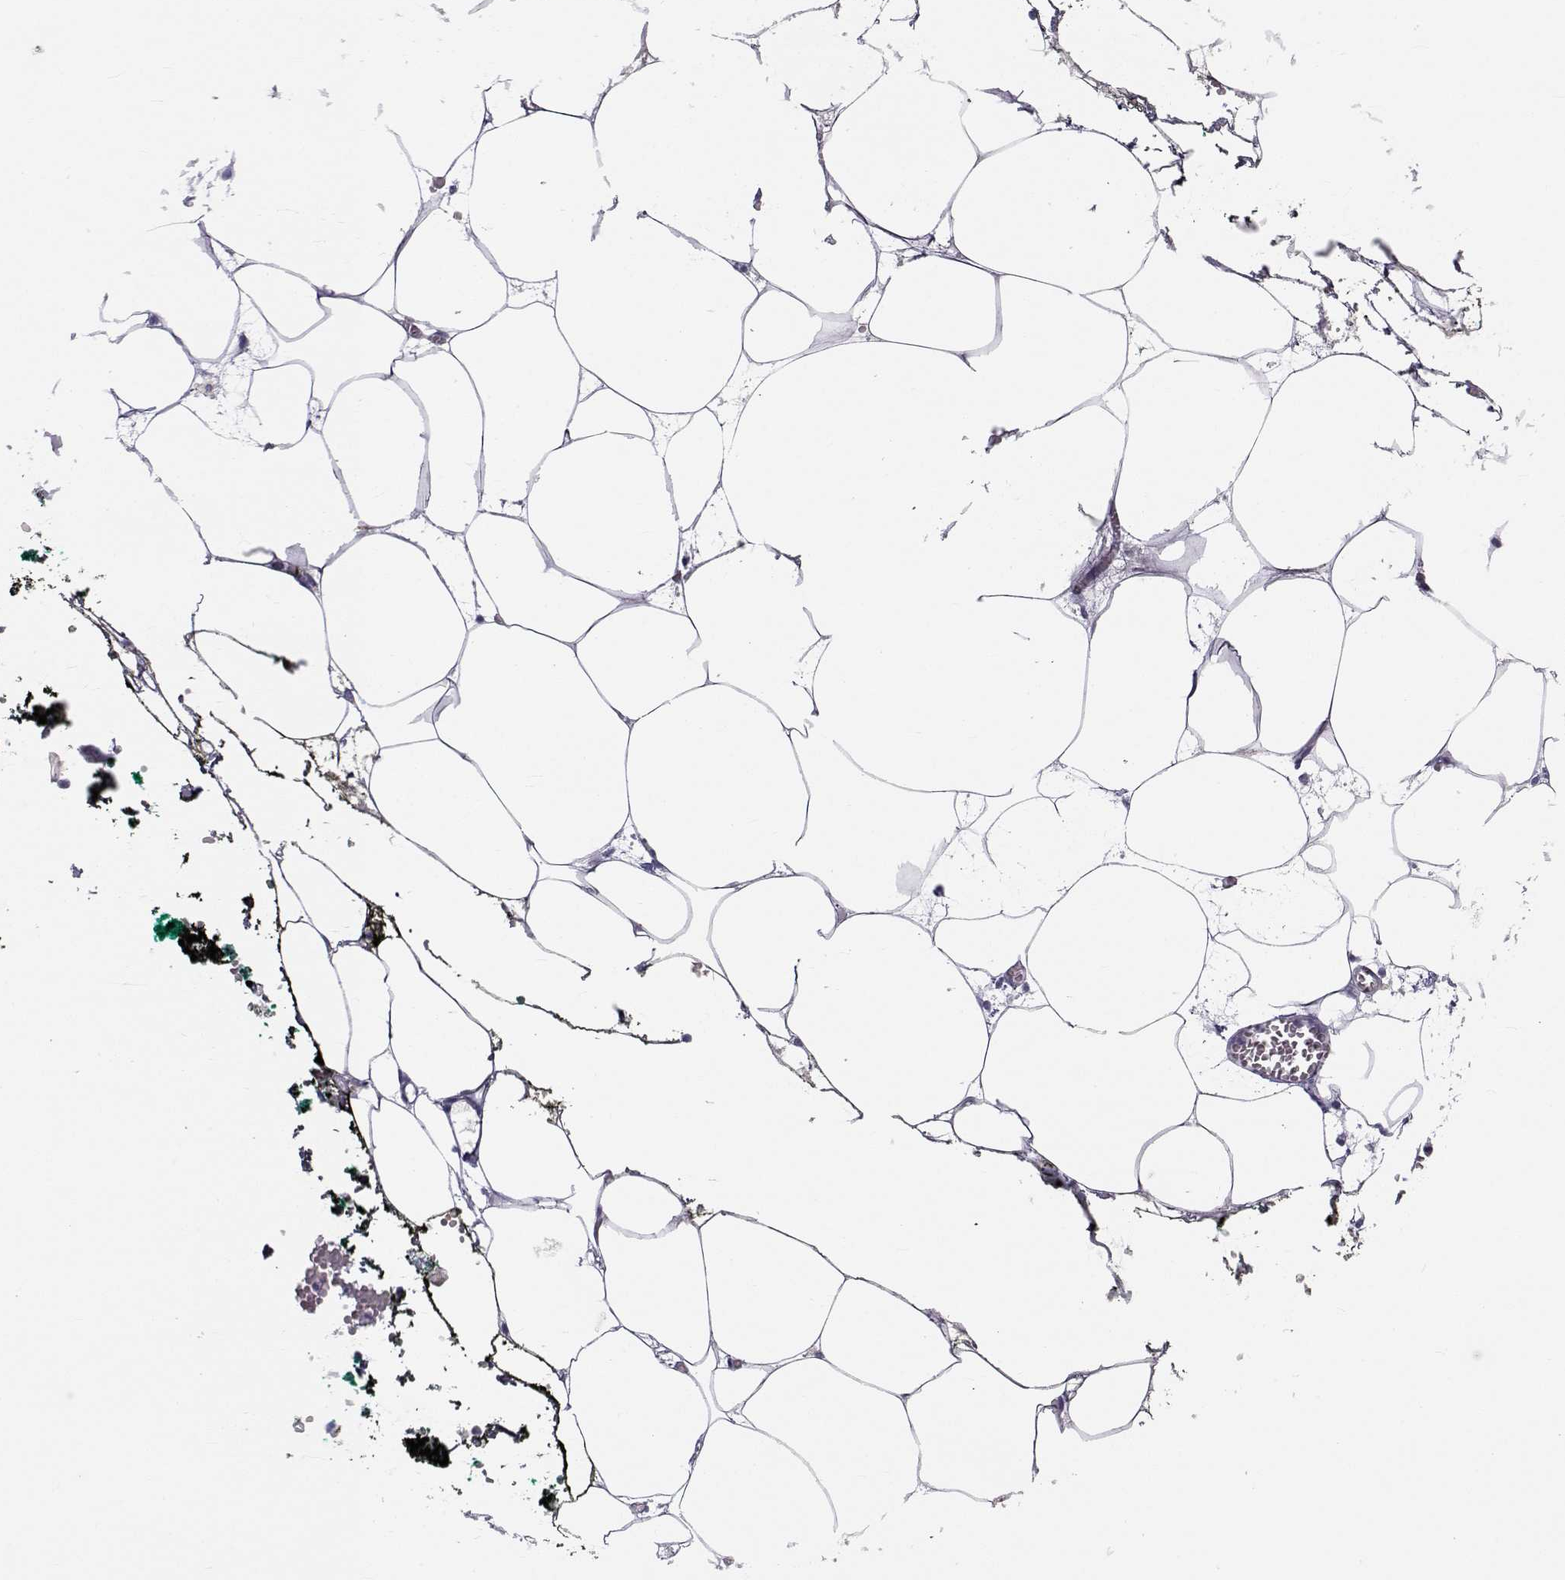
{"staining": {"intensity": "negative", "quantity": "none", "location": "none"}, "tissue": "adipose tissue", "cell_type": "Adipocytes", "image_type": "normal", "snomed": [{"axis": "morphology", "description": "Normal tissue, NOS"}, {"axis": "topography", "description": "Adipose tissue"}, {"axis": "topography", "description": "Pancreas"}, {"axis": "topography", "description": "Peripheral nerve tissue"}], "caption": "An immunohistochemistry (IHC) photomicrograph of unremarkable adipose tissue is shown. There is no staining in adipocytes of adipose tissue.", "gene": "ANGPT1", "patient": {"sex": "female", "age": 58}}